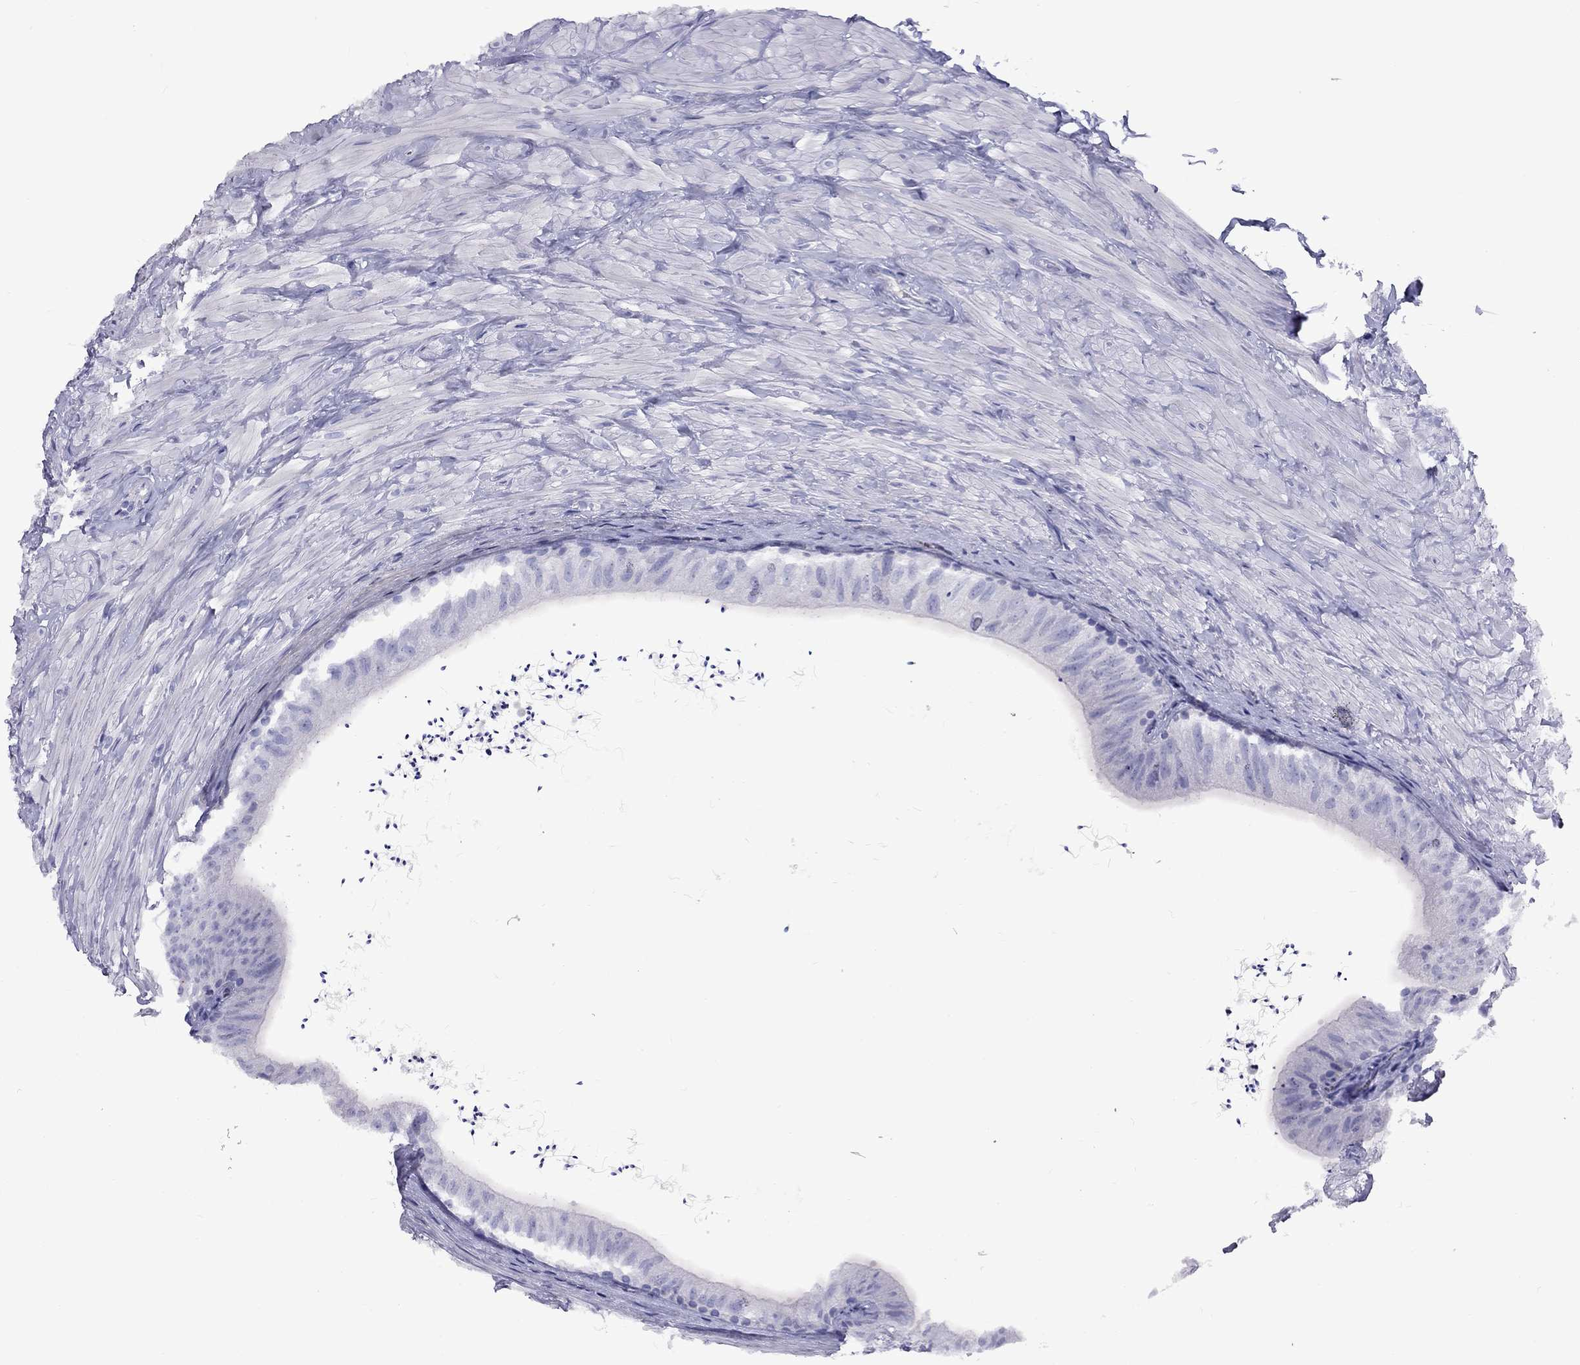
{"staining": {"intensity": "negative", "quantity": "none", "location": "none"}, "tissue": "epididymis", "cell_type": "Glandular cells", "image_type": "normal", "snomed": [{"axis": "morphology", "description": "Normal tissue, NOS"}, {"axis": "topography", "description": "Epididymis"}], "caption": "Epididymis stained for a protein using IHC exhibits no staining glandular cells.", "gene": "FSCN3", "patient": {"sex": "male", "age": 32}}